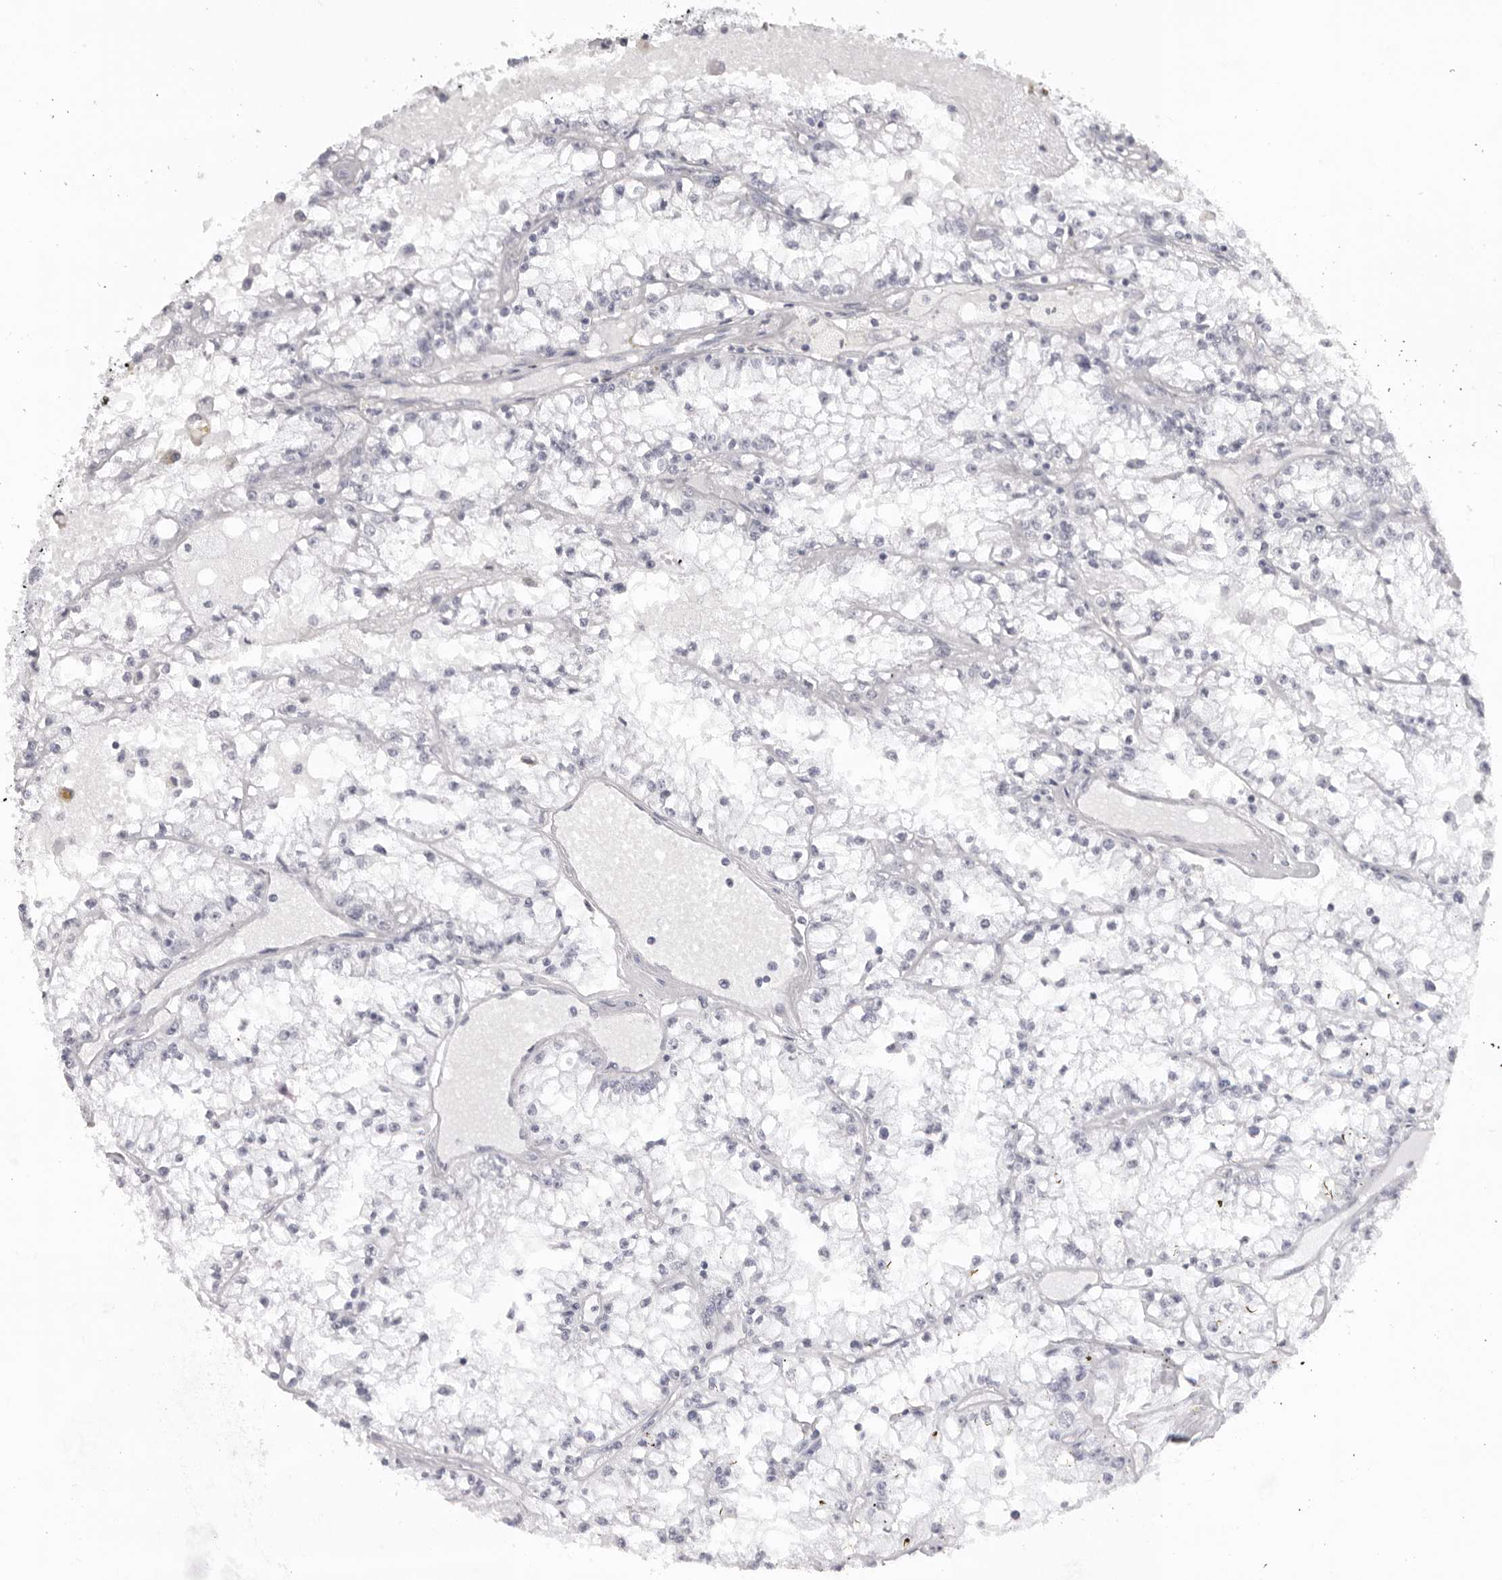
{"staining": {"intensity": "negative", "quantity": "none", "location": "none"}, "tissue": "renal cancer", "cell_type": "Tumor cells", "image_type": "cancer", "snomed": [{"axis": "morphology", "description": "Adenocarcinoma, NOS"}, {"axis": "topography", "description": "Kidney"}], "caption": "This micrograph is of adenocarcinoma (renal) stained with immunohistochemistry (IHC) to label a protein in brown with the nuclei are counter-stained blue. There is no staining in tumor cells.", "gene": "CST1", "patient": {"sex": "male", "age": 56}}